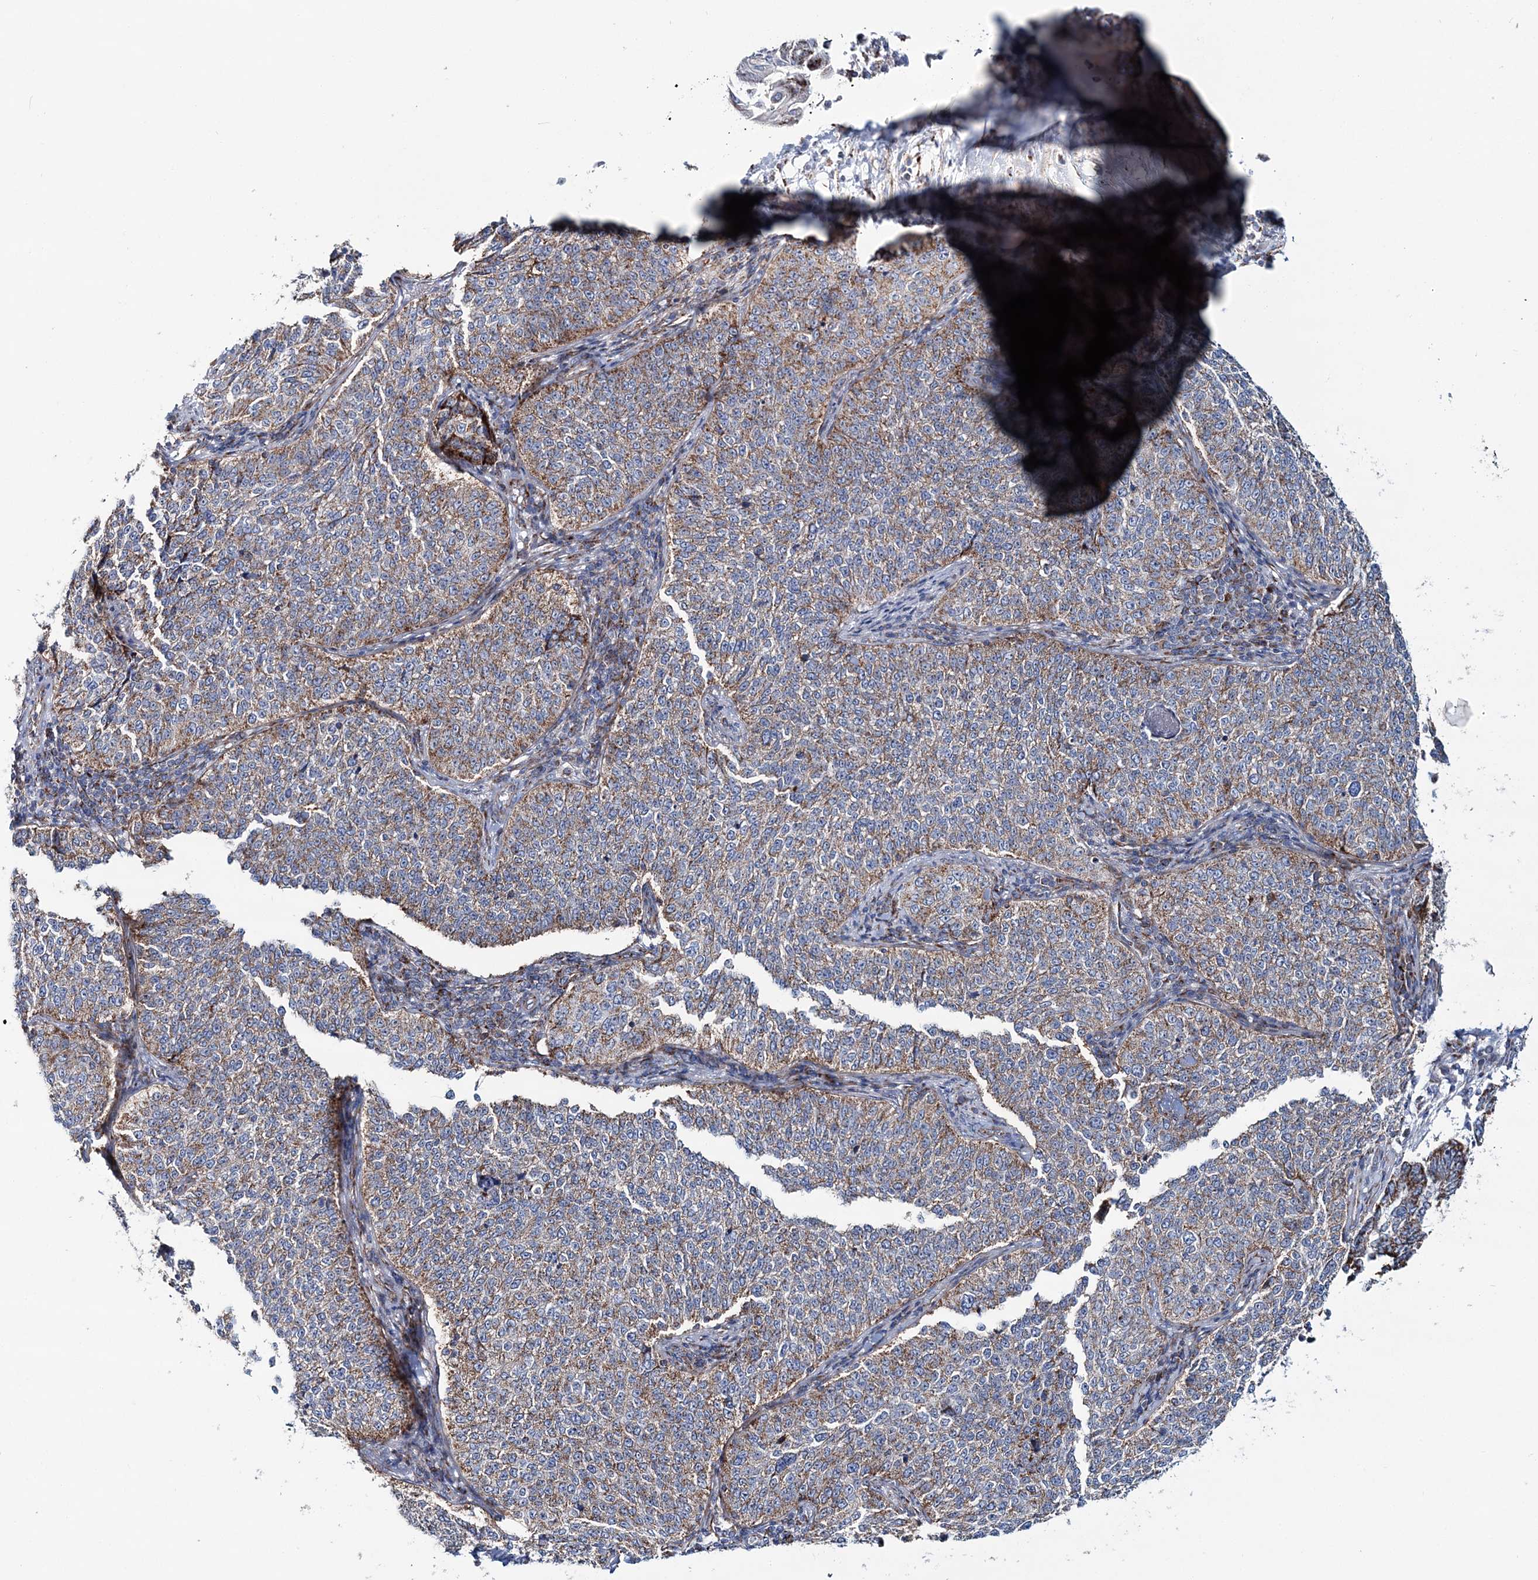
{"staining": {"intensity": "moderate", "quantity": ">75%", "location": "cytoplasmic/membranous"}, "tissue": "cervical cancer", "cell_type": "Tumor cells", "image_type": "cancer", "snomed": [{"axis": "morphology", "description": "Squamous cell carcinoma, NOS"}, {"axis": "topography", "description": "Cervix"}], "caption": "This photomicrograph demonstrates immunohistochemistry (IHC) staining of cervical cancer, with medium moderate cytoplasmic/membranous positivity in approximately >75% of tumor cells.", "gene": "ARHGAP6", "patient": {"sex": "female", "age": 35}}